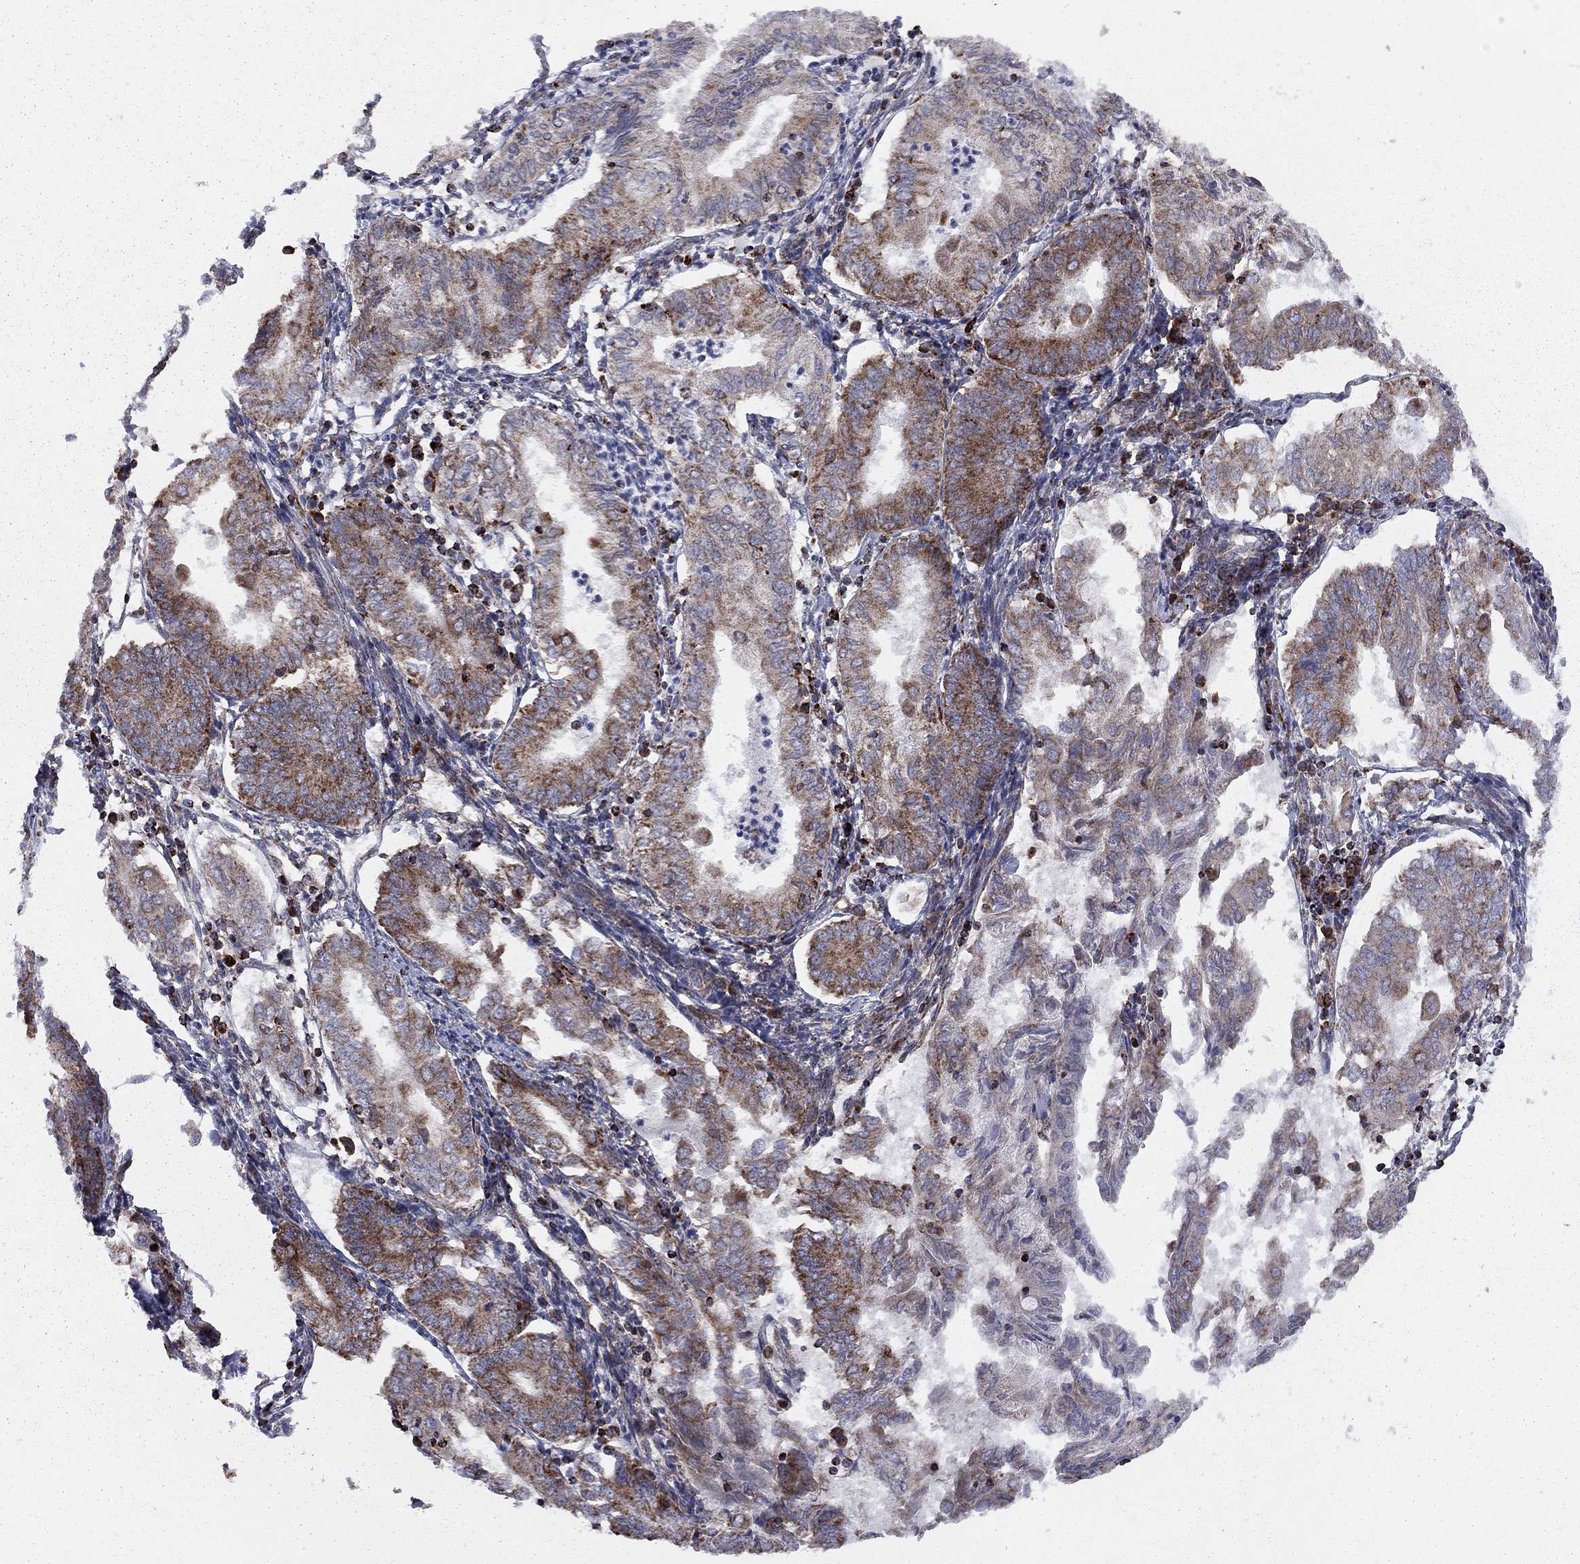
{"staining": {"intensity": "moderate", "quantity": "25%-75%", "location": "cytoplasmic/membranous"}, "tissue": "endometrial cancer", "cell_type": "Tumor cells", "image_type": "cancer", "snomed": [{"axis": "morphology", "description": "Adenocarcinoma, NOS"}, {"axis": "topography", "description": "Endometrium"}], "caption": "An immunohistochemistry (IHC) image of neoplastic tissue is shown. Protein staining in brown shows moderate cytoplasmic/membranous positivity in endometrial cancer (adenocarcinoma) within tumor cells.", "gene": "CLPTM1", "patient": {"sex": "female", "age": 68}}